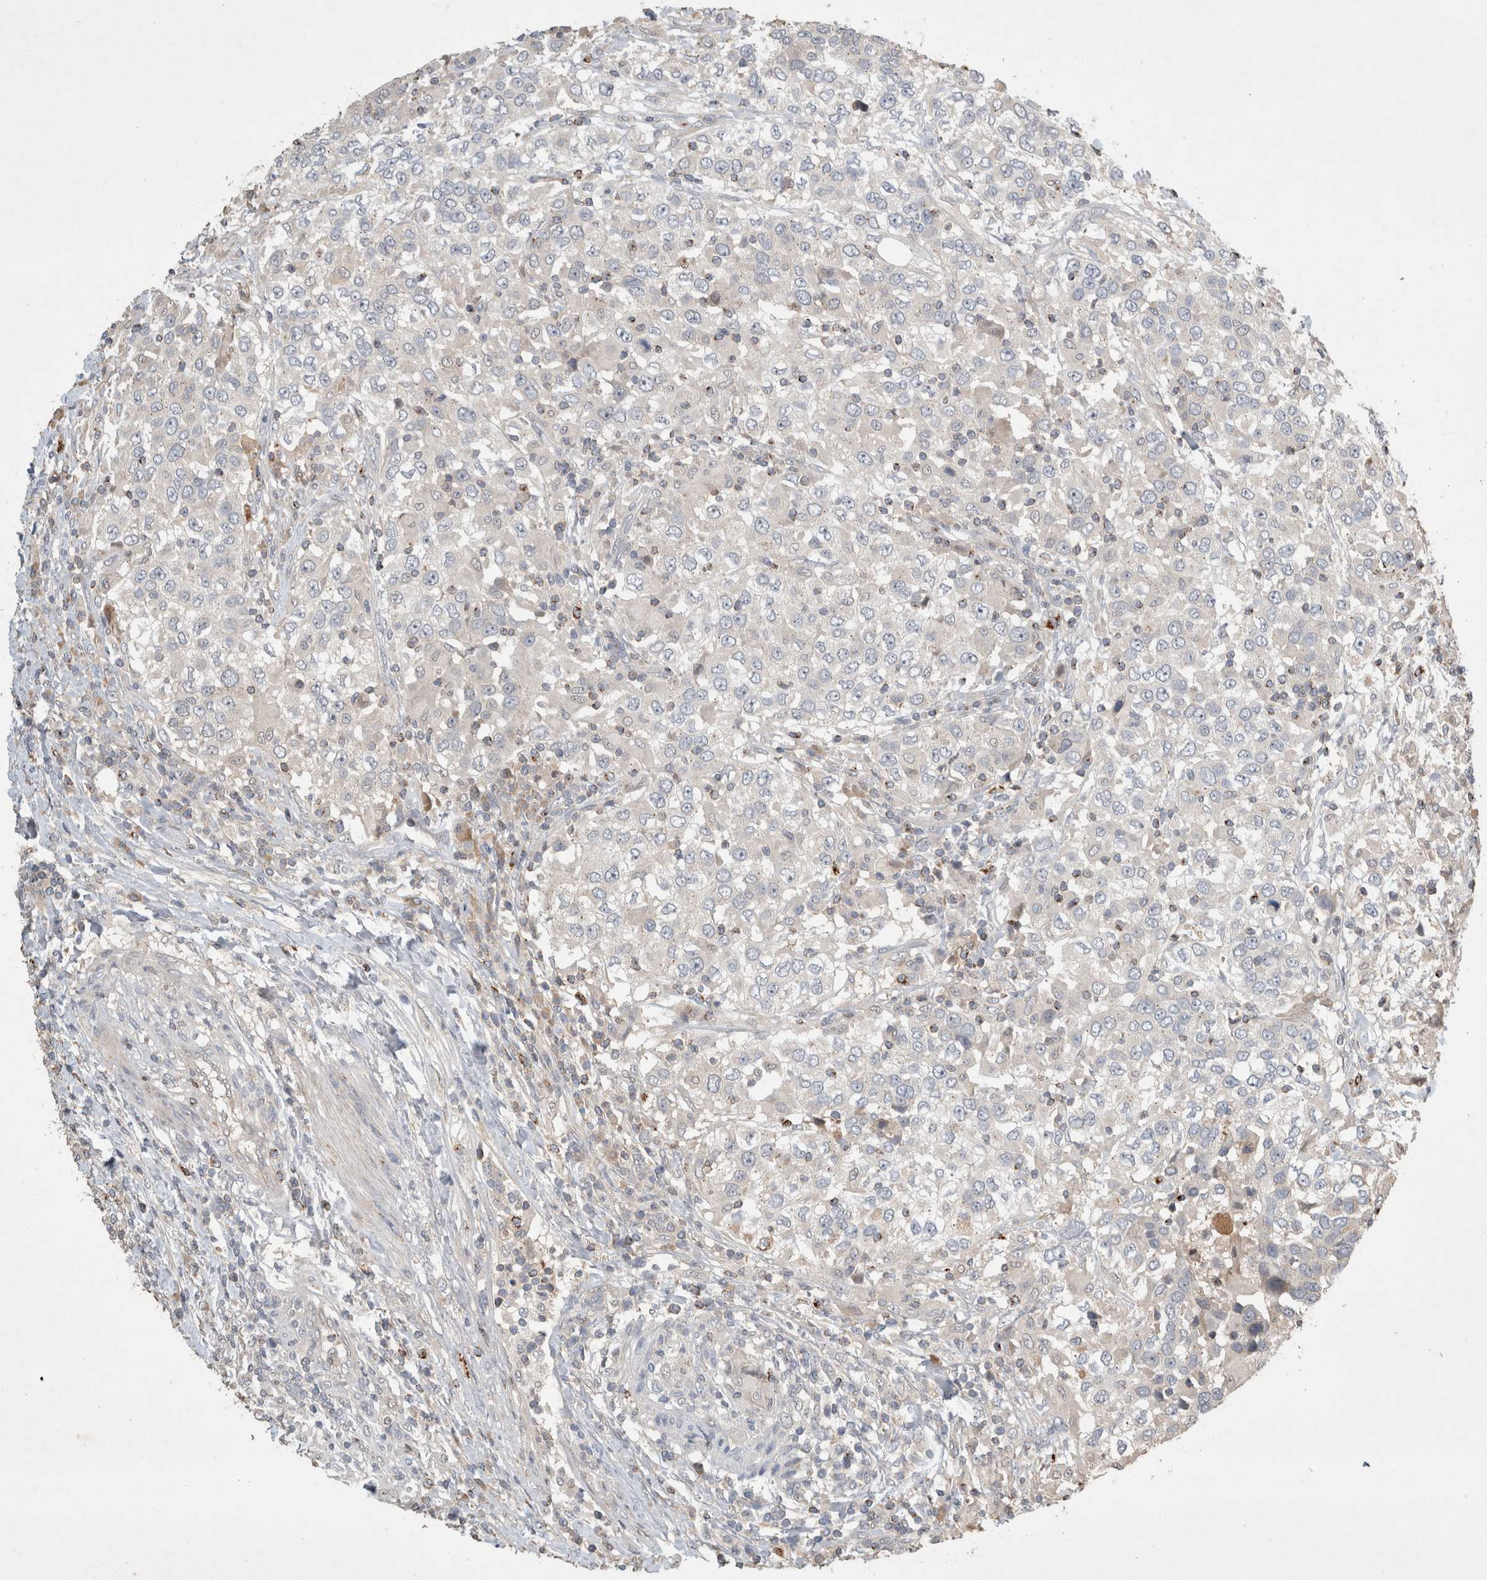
{"staining": {"intensity": "negative", "quantity": "none", "location": "none"}, "tissue": "urothelial cancer", "cell_type": "Tumor cells", "image_type": "cancer", "snomed": [{"axis": "morphology", "description": "Urothelial carcinoma, High grade"}, {"axis": "topography", "description": "Urinary bladder"}], "caption": "Immunohistochemistry of human urothelial carcinoma (high-grade) exhibits no staining in tumor cells. The staining was performed using DAB (3,3'-diaminobenzidine) to visualize the protein expression in brown, while the nuclei were stained in blue with hematoxylin (Magnification: 20x).", "gene": "SERAC1", "patient": {"sex": "female", "age": 80}}